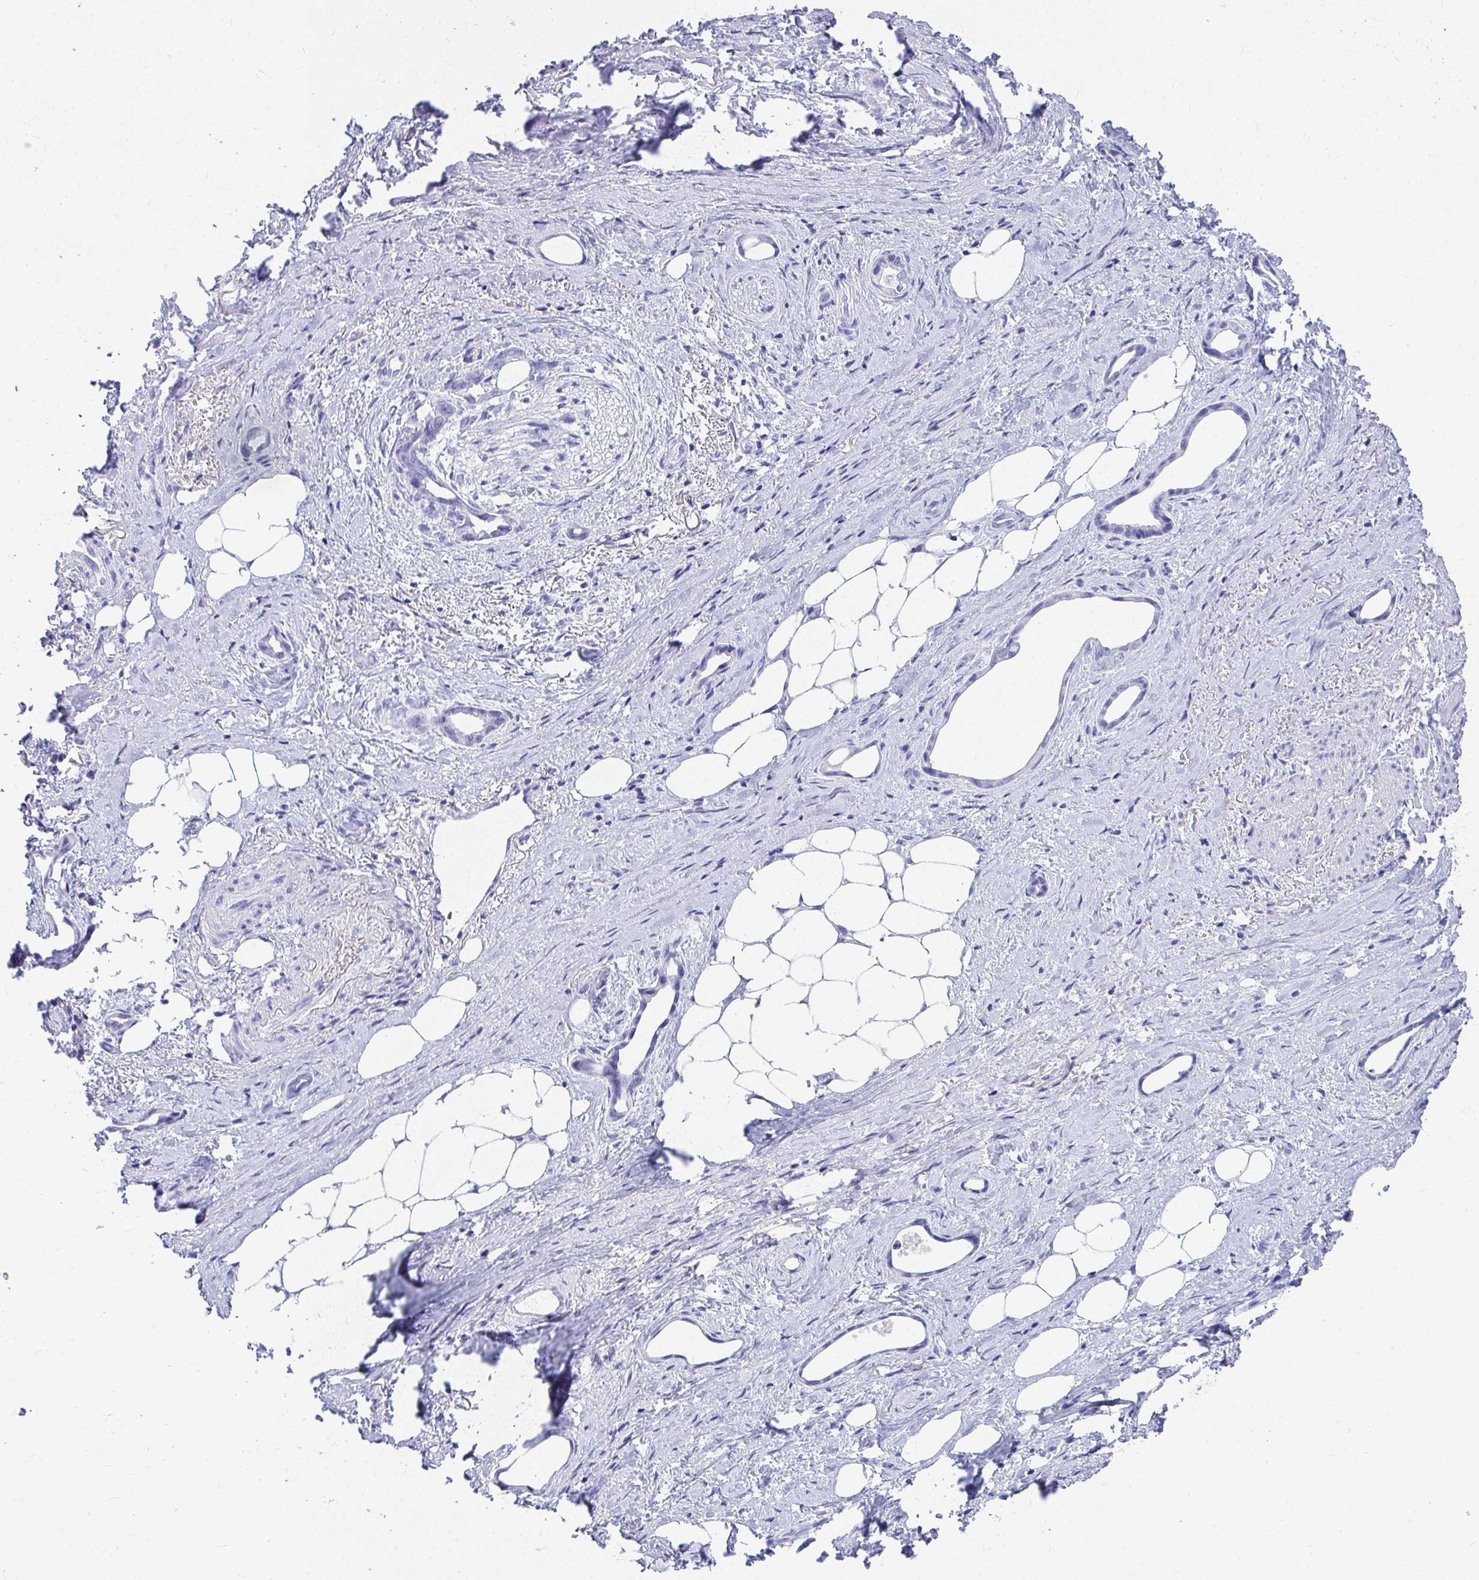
{"staining": {"intensity": "negative", "quantity": "none", "location": "none"}, "tissue": "stomach cancer", "cell_type": "Tumor cells", "image_type": "cancer", "snomed": [{"axis": "morphology", "description": "Adenocarcinoma, NOS"}, {"axis": "topography", "description": "Stomach, upper"}], "caption": "This is a micrograph of IHC staining of adenocarcinoma (stomach), which shows no expression in tumor cells.", "gene": "DPEP3", "patient": {"sex": "male", "age": 62}}